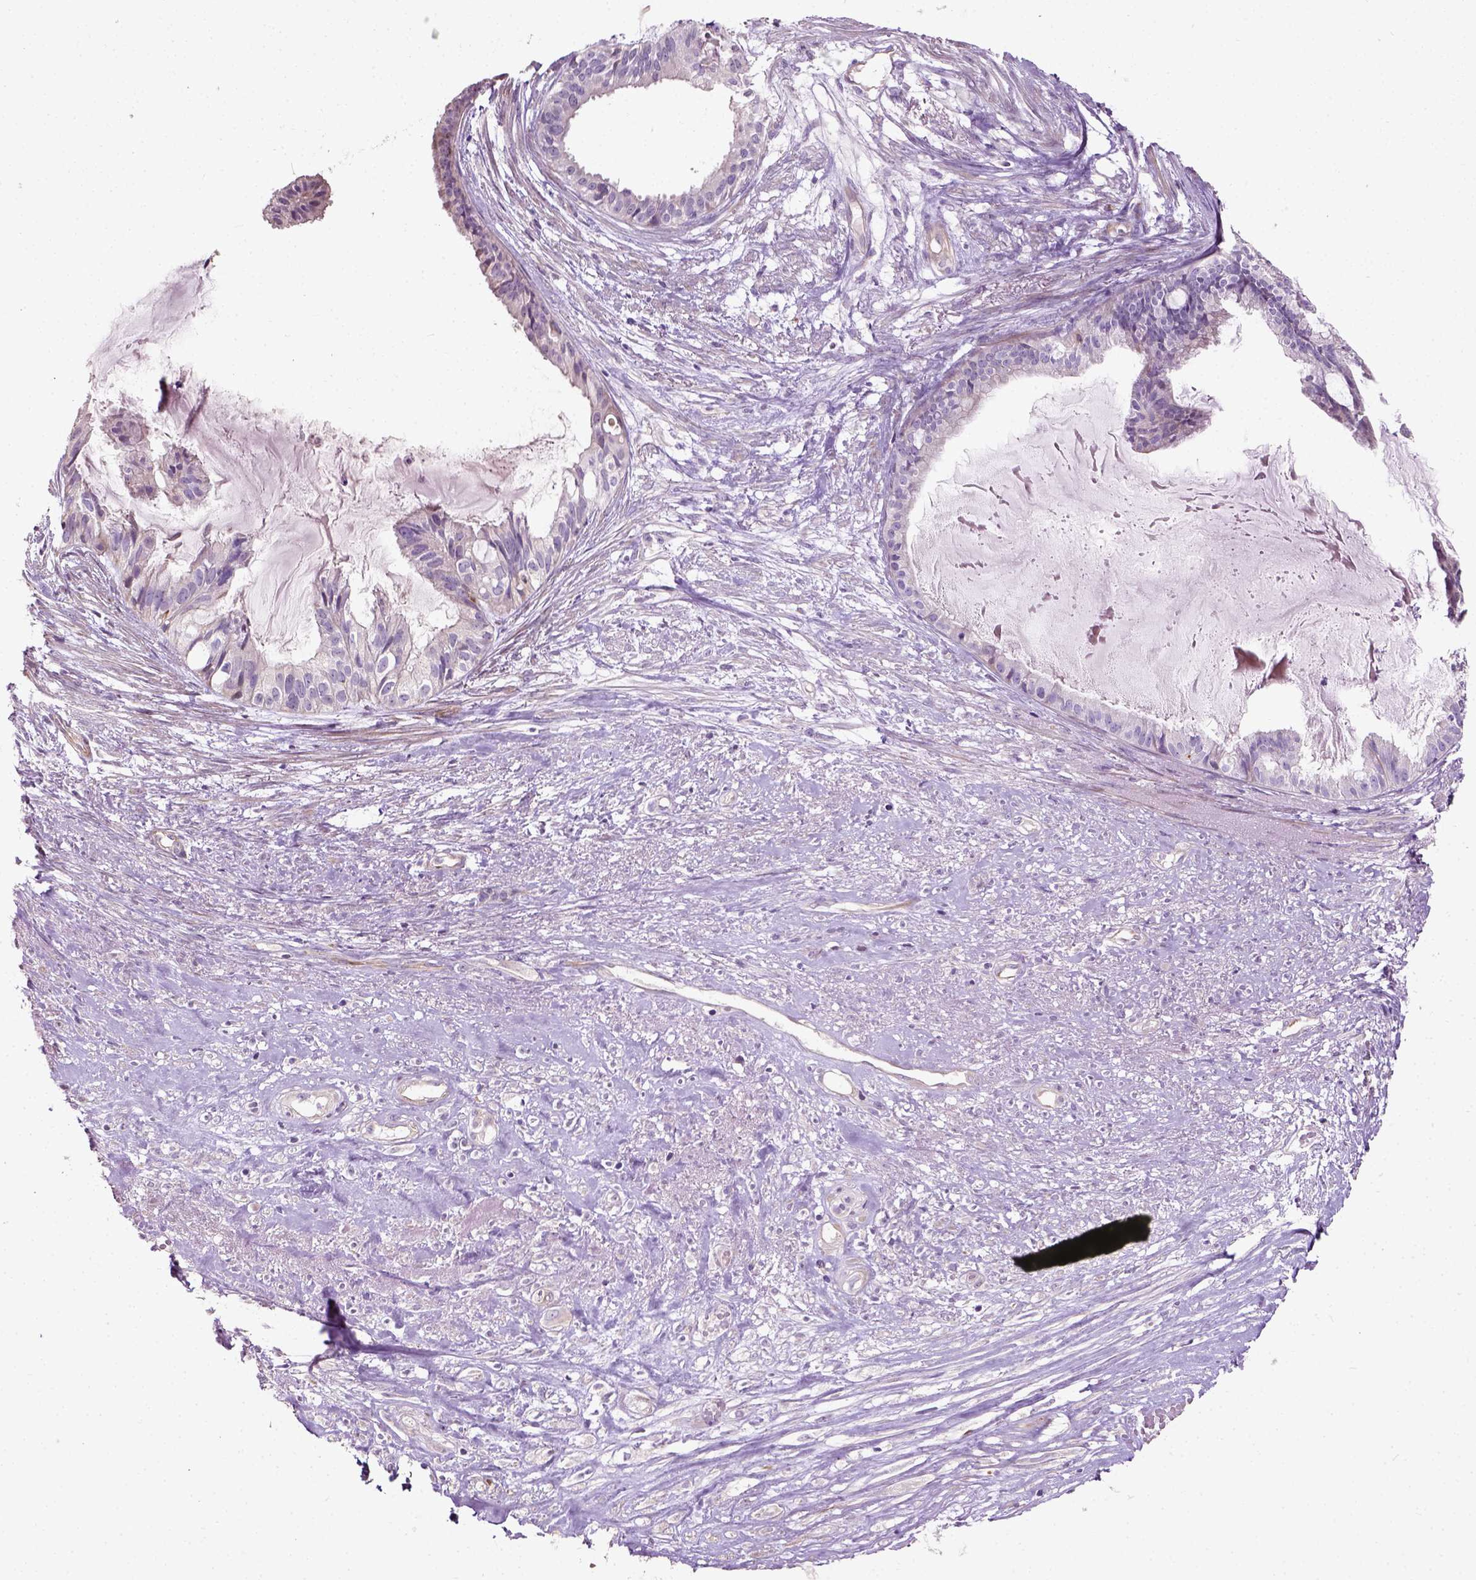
{"staining": {"intensity": "negative", "quantity": "none", "location": "none"}, "tissue": "endometrial cancer", "cell_type": "Tumor cells", "image_type": "cancer", "snomed": [{"axis": "morphology", "description": "Adenocarcinoma, NOS"}, {"axis": "topography", "description": "Endometrium"}], "caption": "Immunohistochemistry (IHC) photomicrograph of endometrial cancer stained for a protein (brown), which exhibits no staining in tumor cells.", "gene": "PKP3", "patient": {"sex": "female", "age": 86}}